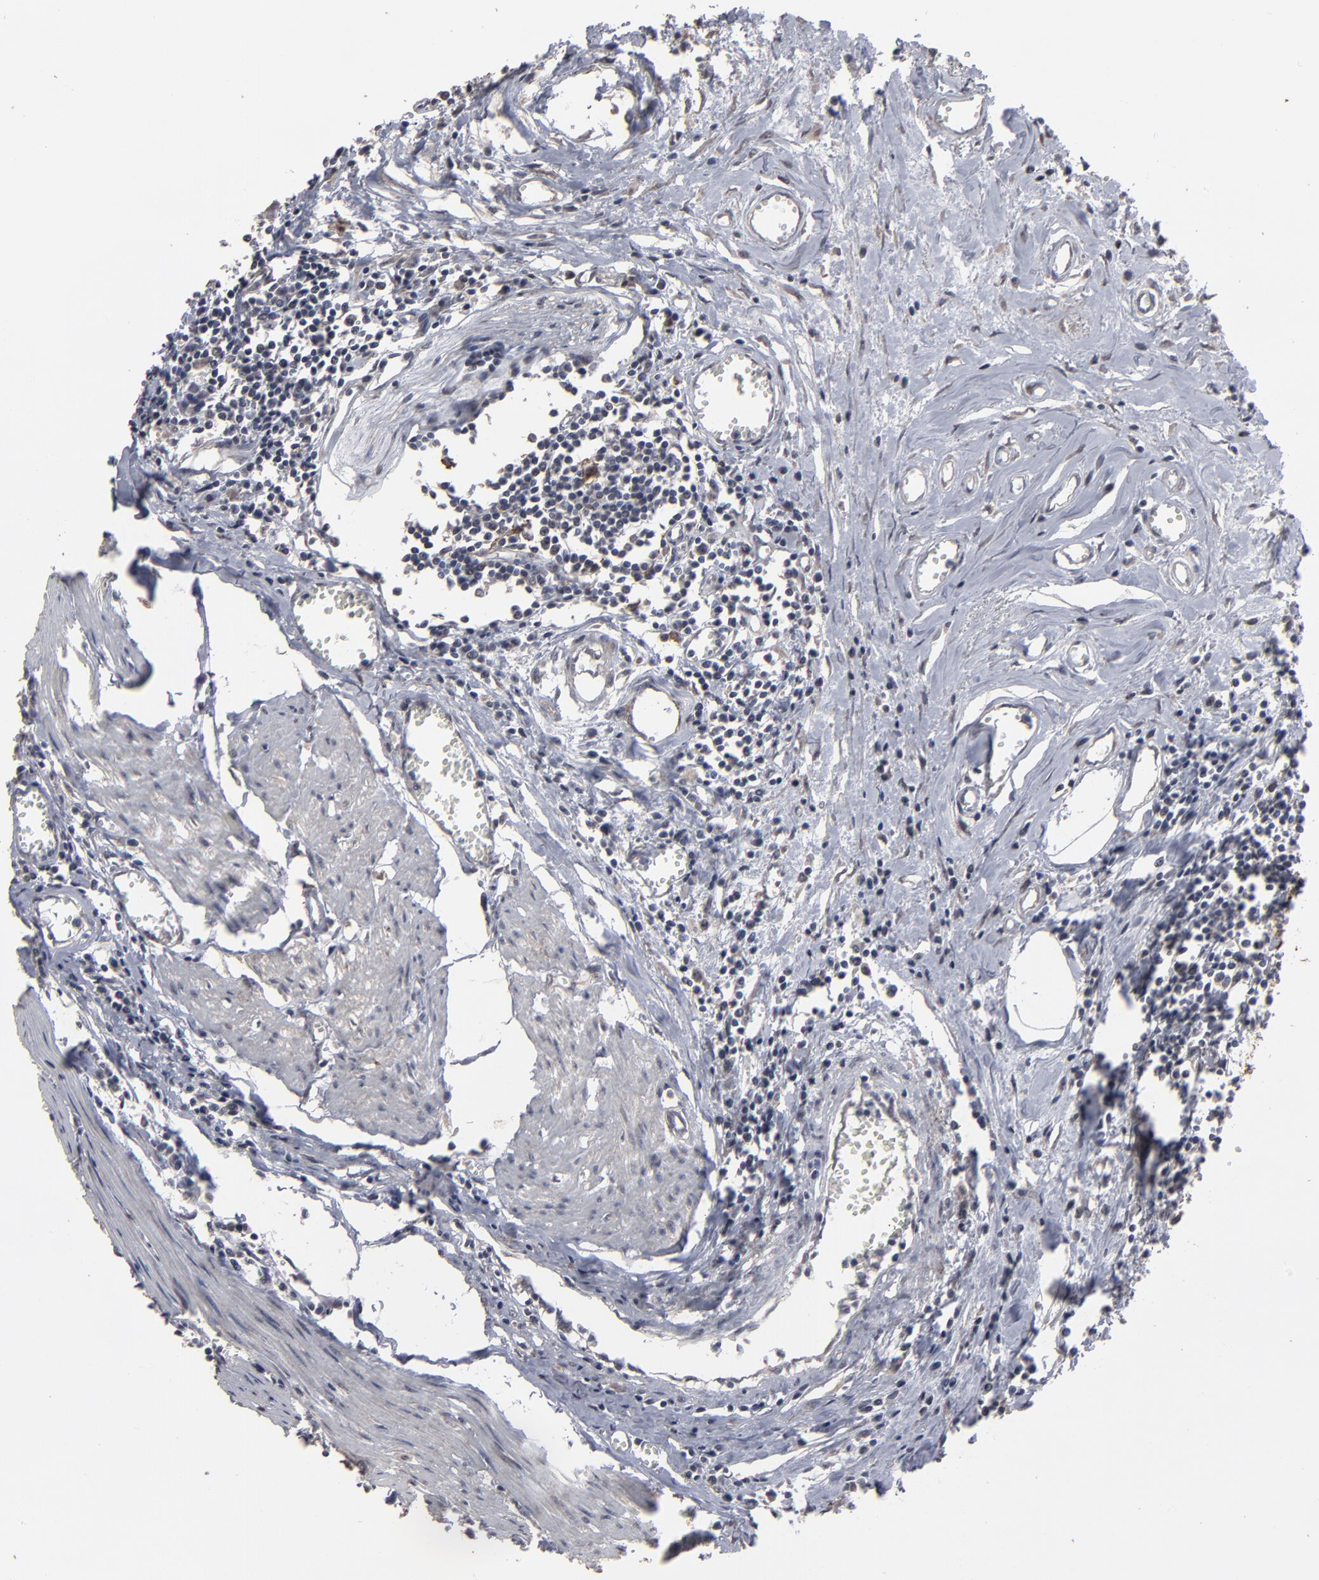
{"staining": {"intensity": "strong", "quantity": ">75%", "location": "cytoplasmic/membranous,nuclear"}, "tissue": "urothelial cancer", "cell_type": "Tumor cells", "image_type": "cancer", "snomed": [{"axis": "morphology", "description": "Urothelial carcinoma, High grade"}, {"axis": "topography", "description": "Urinary bladder"}], "caption": "A histopathology image of urothelial carcinoma (high-grade) stained for a protein displays strong cytoplasmic/membranous and nuclear brown staining in tumor cells.", "gene": "SLC22A17", "patient": {"sex": "male", "age": 54}}